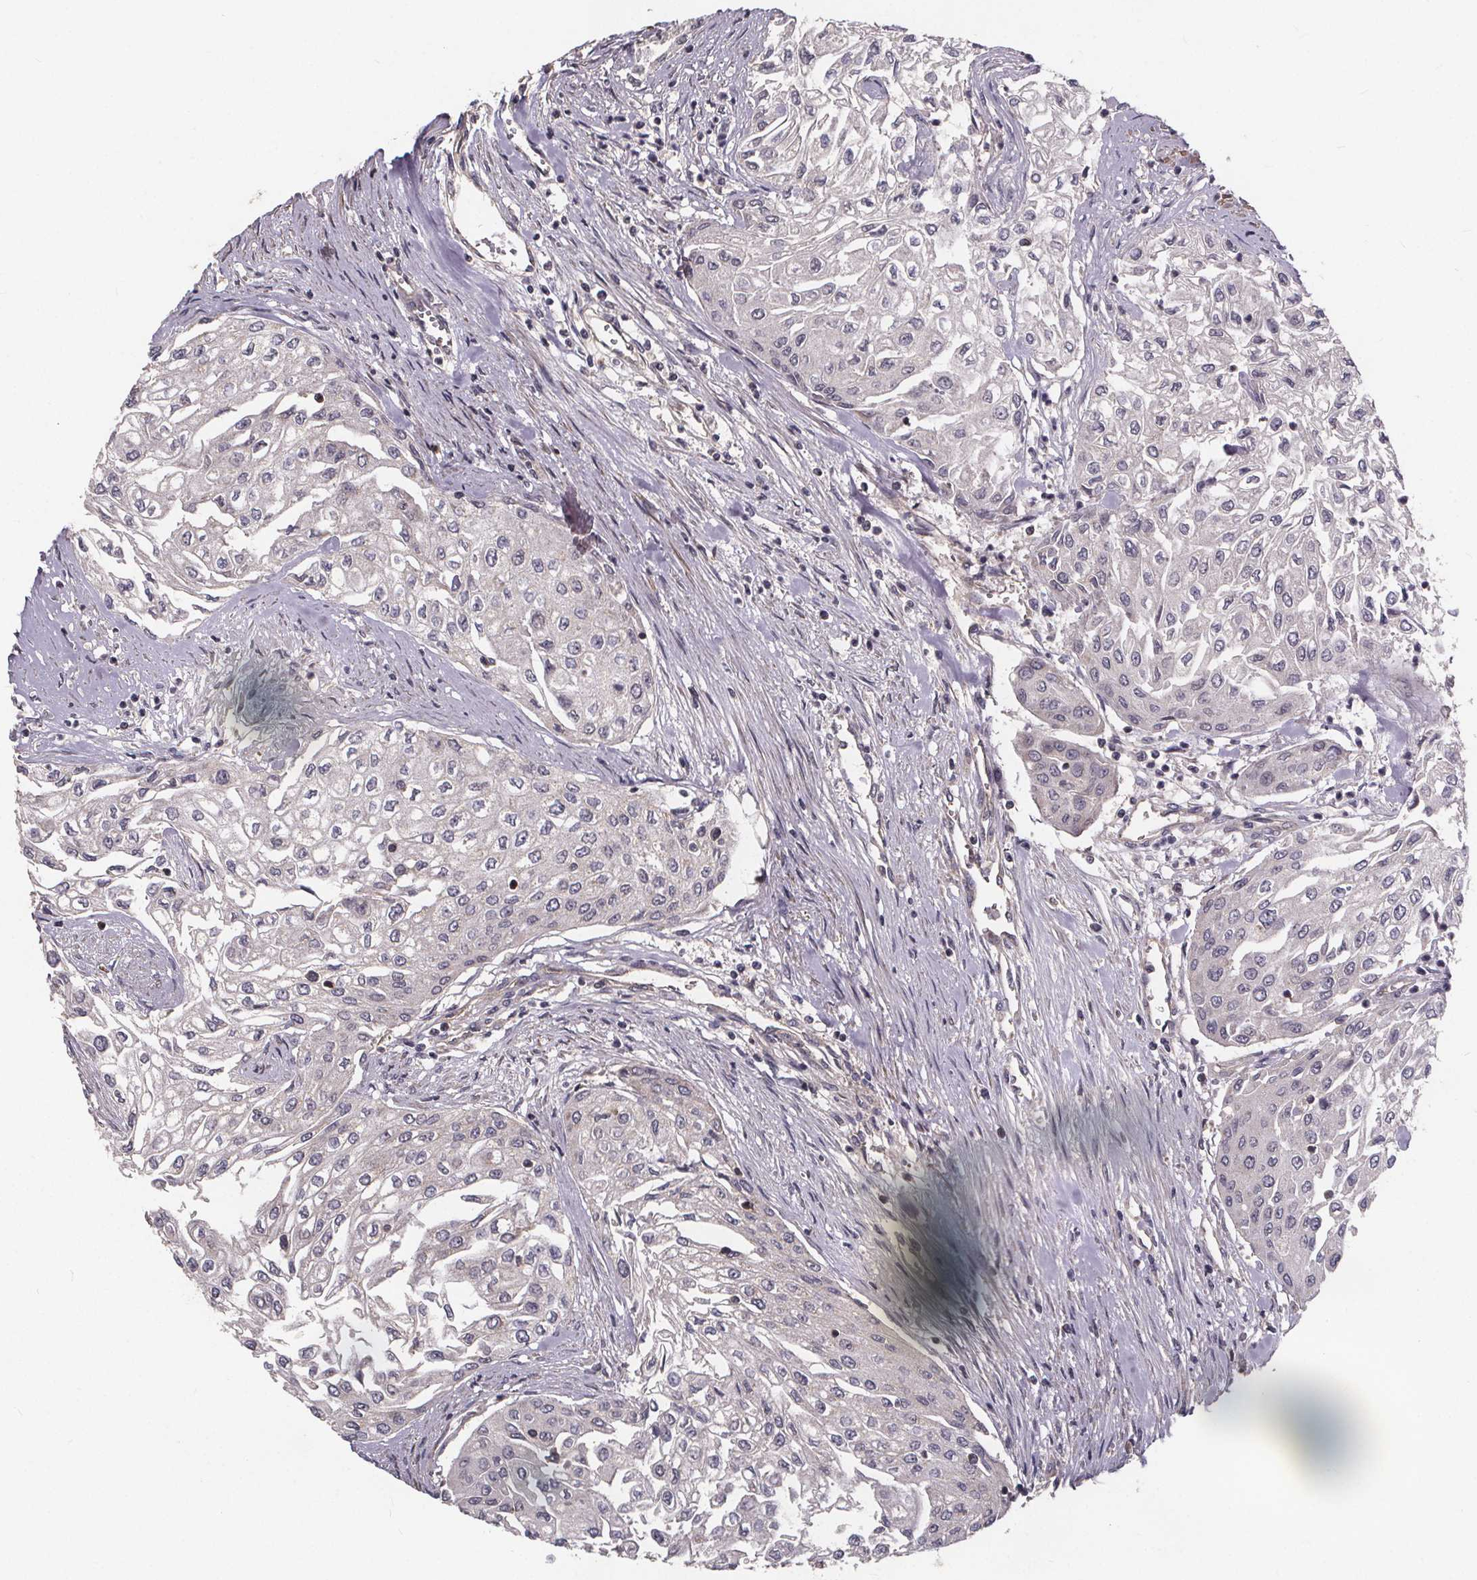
{"staining": {"intensity": "negative", "quantity": "none", "location": "none"}, "tissue": "urothelial cancer", "cell_type": "Tumor cells", "image_type": "cancer", "snomed": [{"axis": "morphology", "description": "Urothelial carcinoma, High grade"}, {"axis": "topography", "description": "Urinary bladder"}], "caption": "This photomicrograph is of urothelial carcinoma (high-grade) stained with immunohistochemistry to label a protein in brown with the nuclei are counter-stained blue. There is no positivity in tumor cells.", "gene": "YME1L1", "patient": {"sex": "male", "age": 62}}